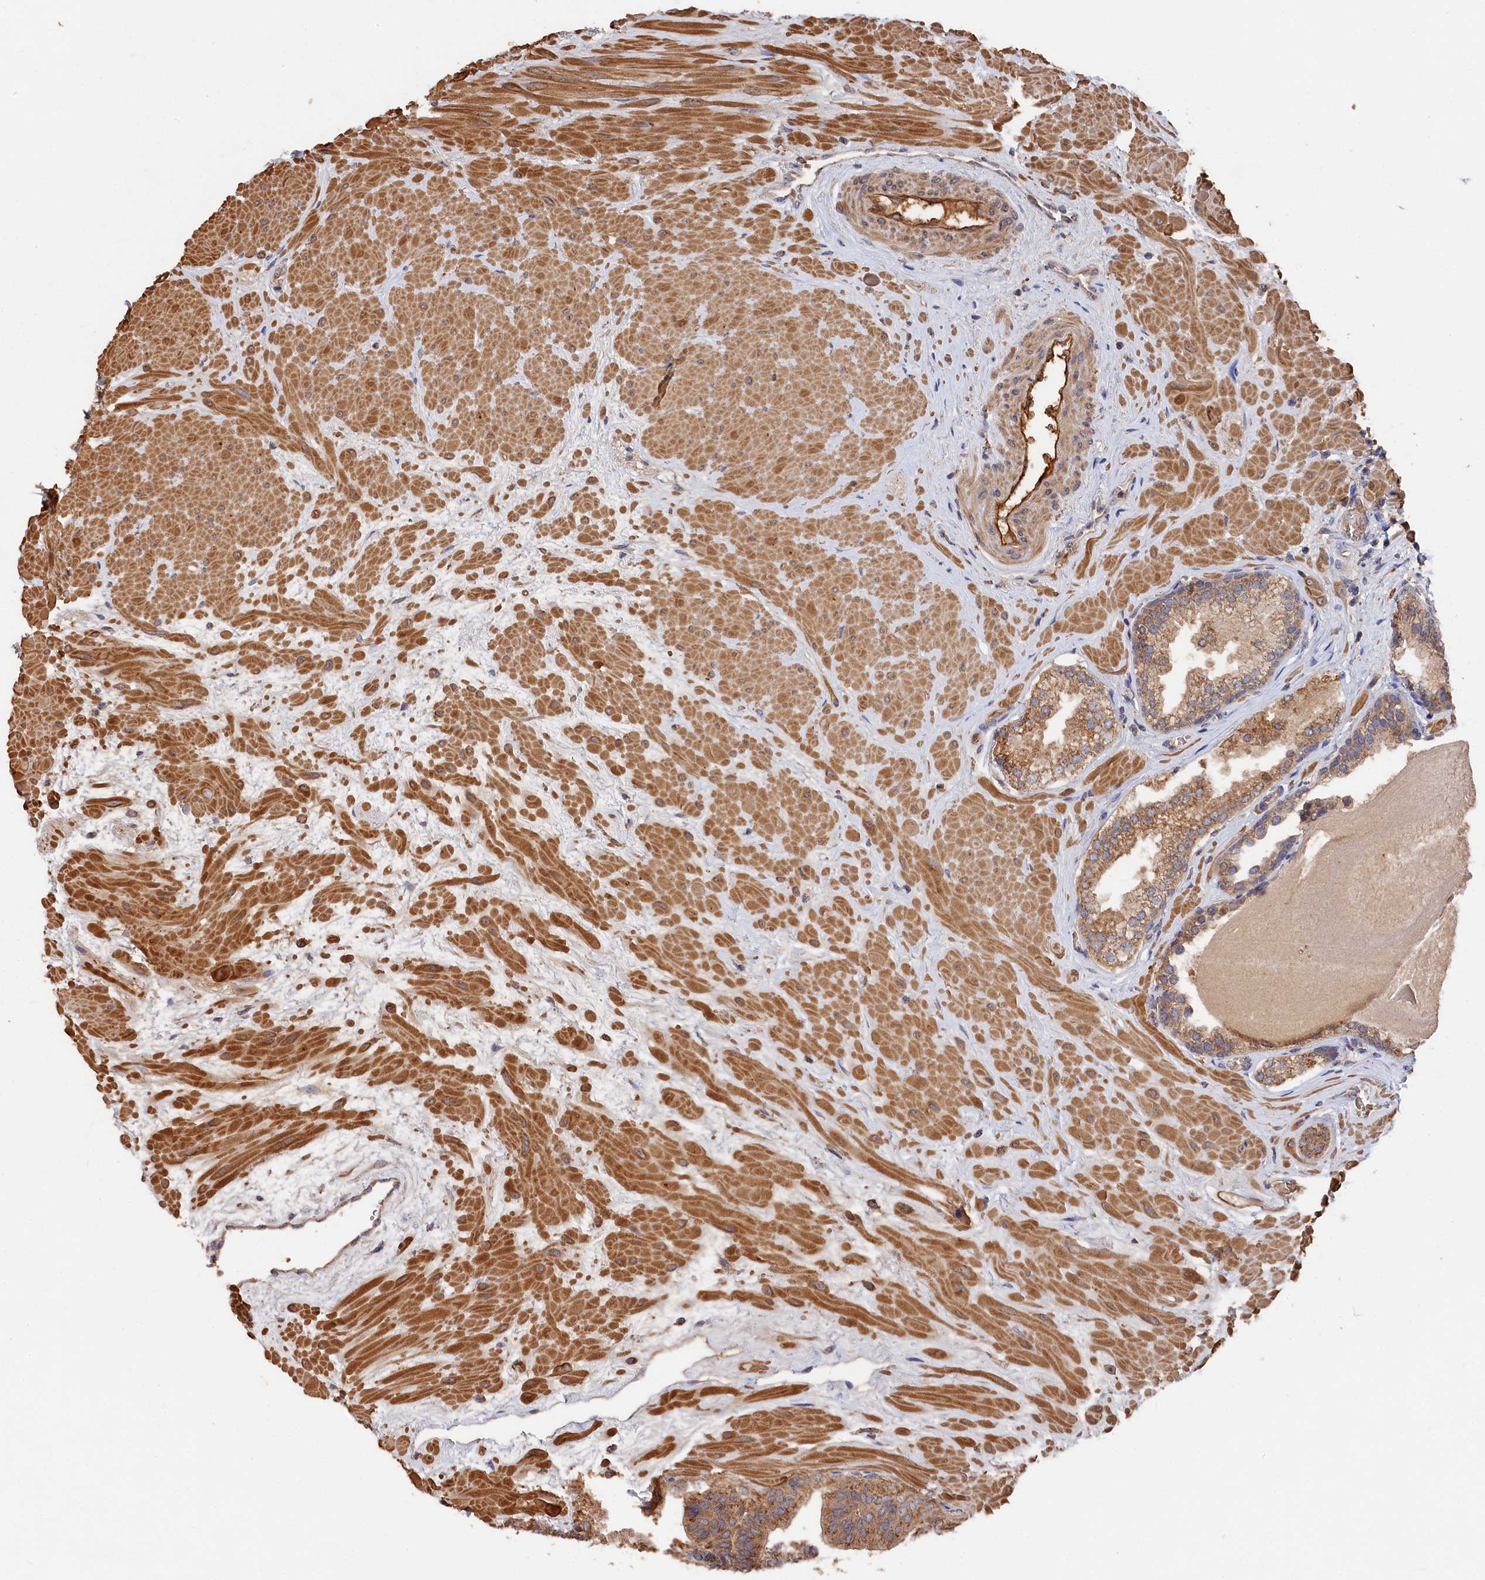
{"staining": {"intensity": "moderate", "quantity": ">75%", "location": "cytoplasmic/membranous"}, "tissue": "prostate", "cell_type": "Glandular cells", "image_type": "normal", "snomed": [{"axis": "morphology", "description": "Normal tissue, NOS"}, {"axis": "topography", "description": "Prostate"}], "caption": "Protein expression analysis of unremarkable prostate demonstrates moderate cytoplasmic/membranous staining in about >75% of glandular cells.", "gene": "DHRS11", "patient": {"sex": "male", "age": 48}}